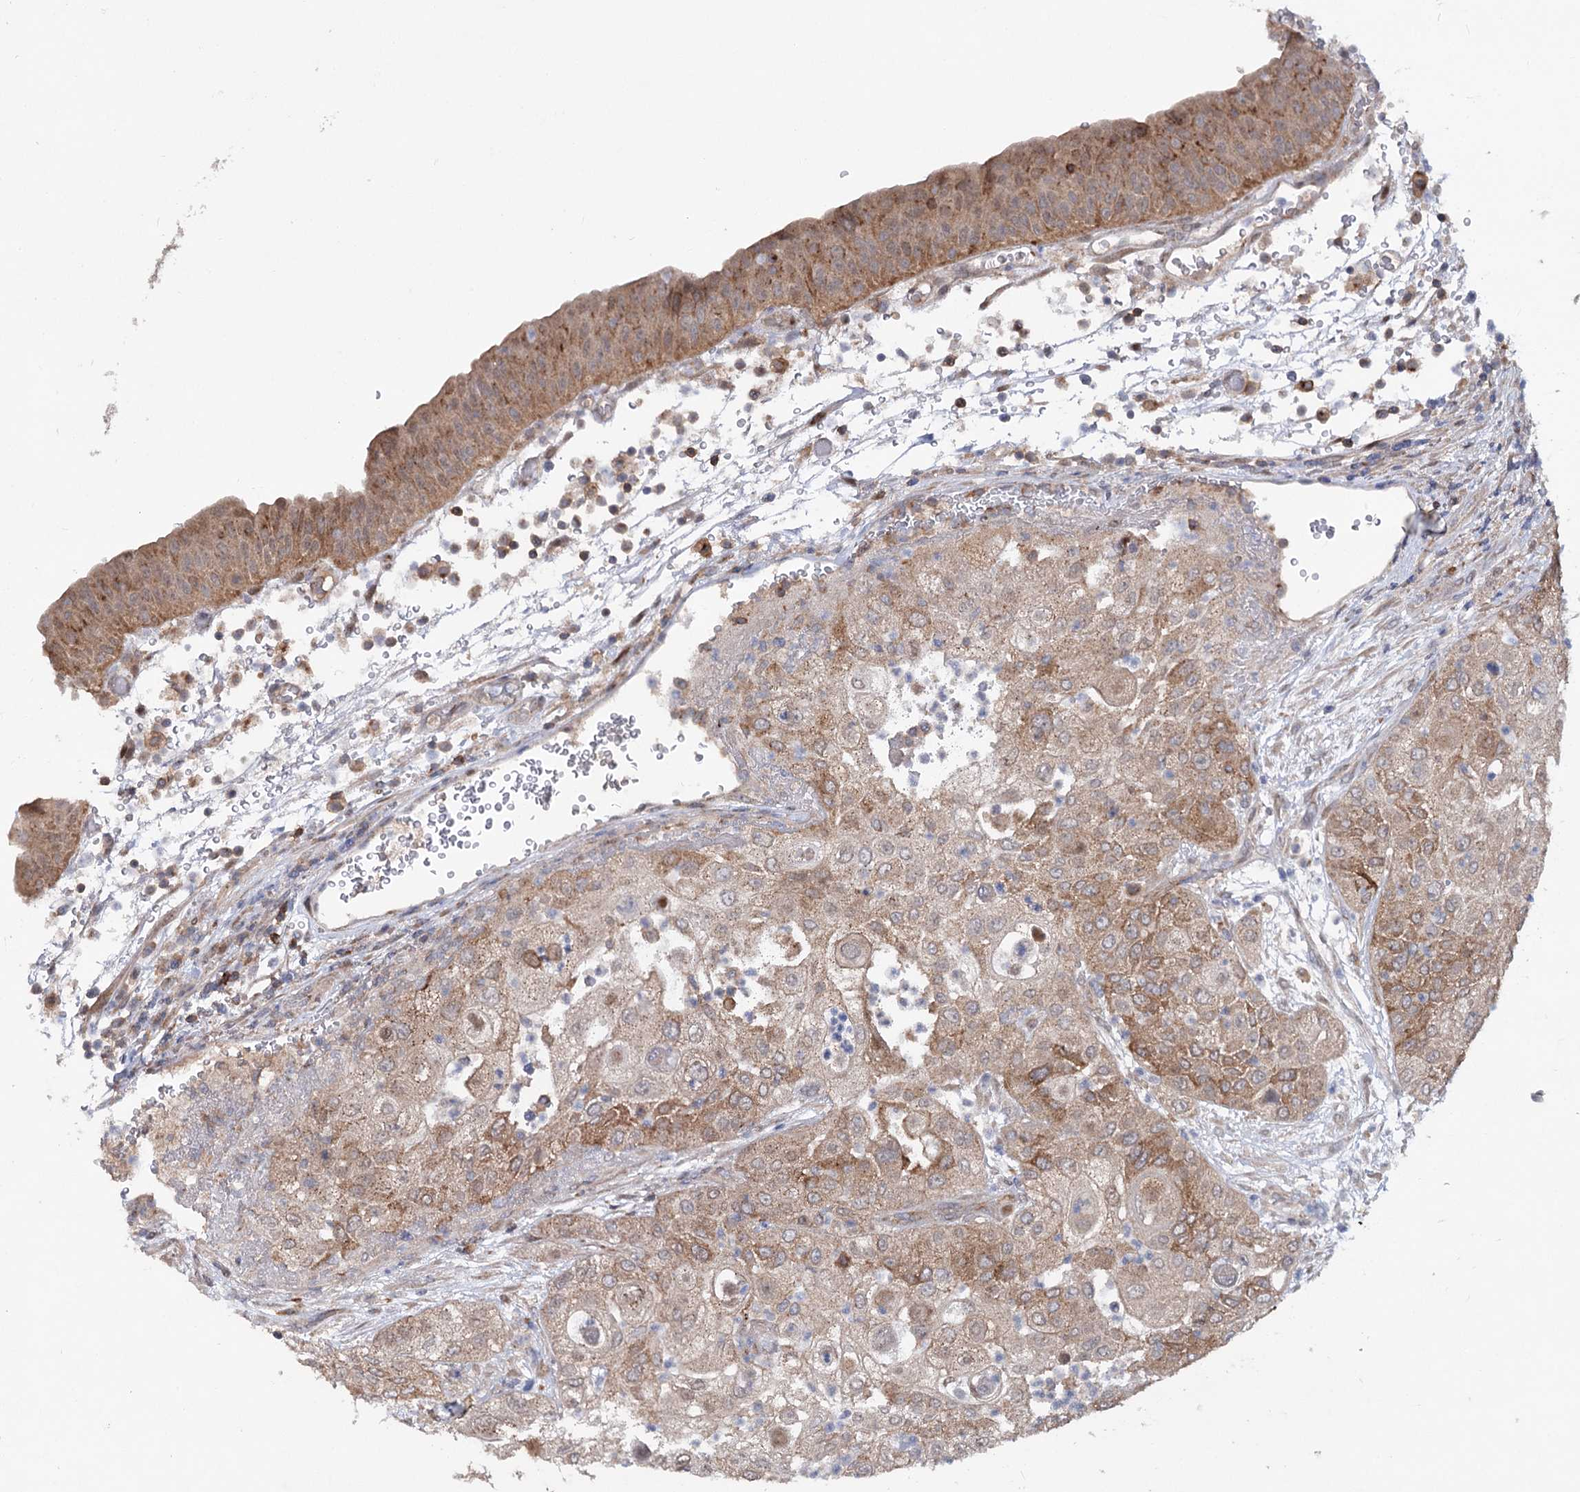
{"staining": {"intensity": "moderate", "quantity": "25%-75%", "location": "cytoplasmic/membranous"}, "tissue": "urothelial cancer", "cell_type": "Tumor cells", "image_type": "cancer", "snomed": [{"axis": "morphology", "description": "Urothelial carcinoma, High grade"}, {"axis": "topography", "description": "Urinary bladder"}], "caption": "The immunohistochemical stain highlights moderate cytoplasmic/membranous staining in tumor cells of urothelial carcinoma (high-grade) tissue.", "gene": "STX6", "patient": {"sex": "female", "age": 79}}